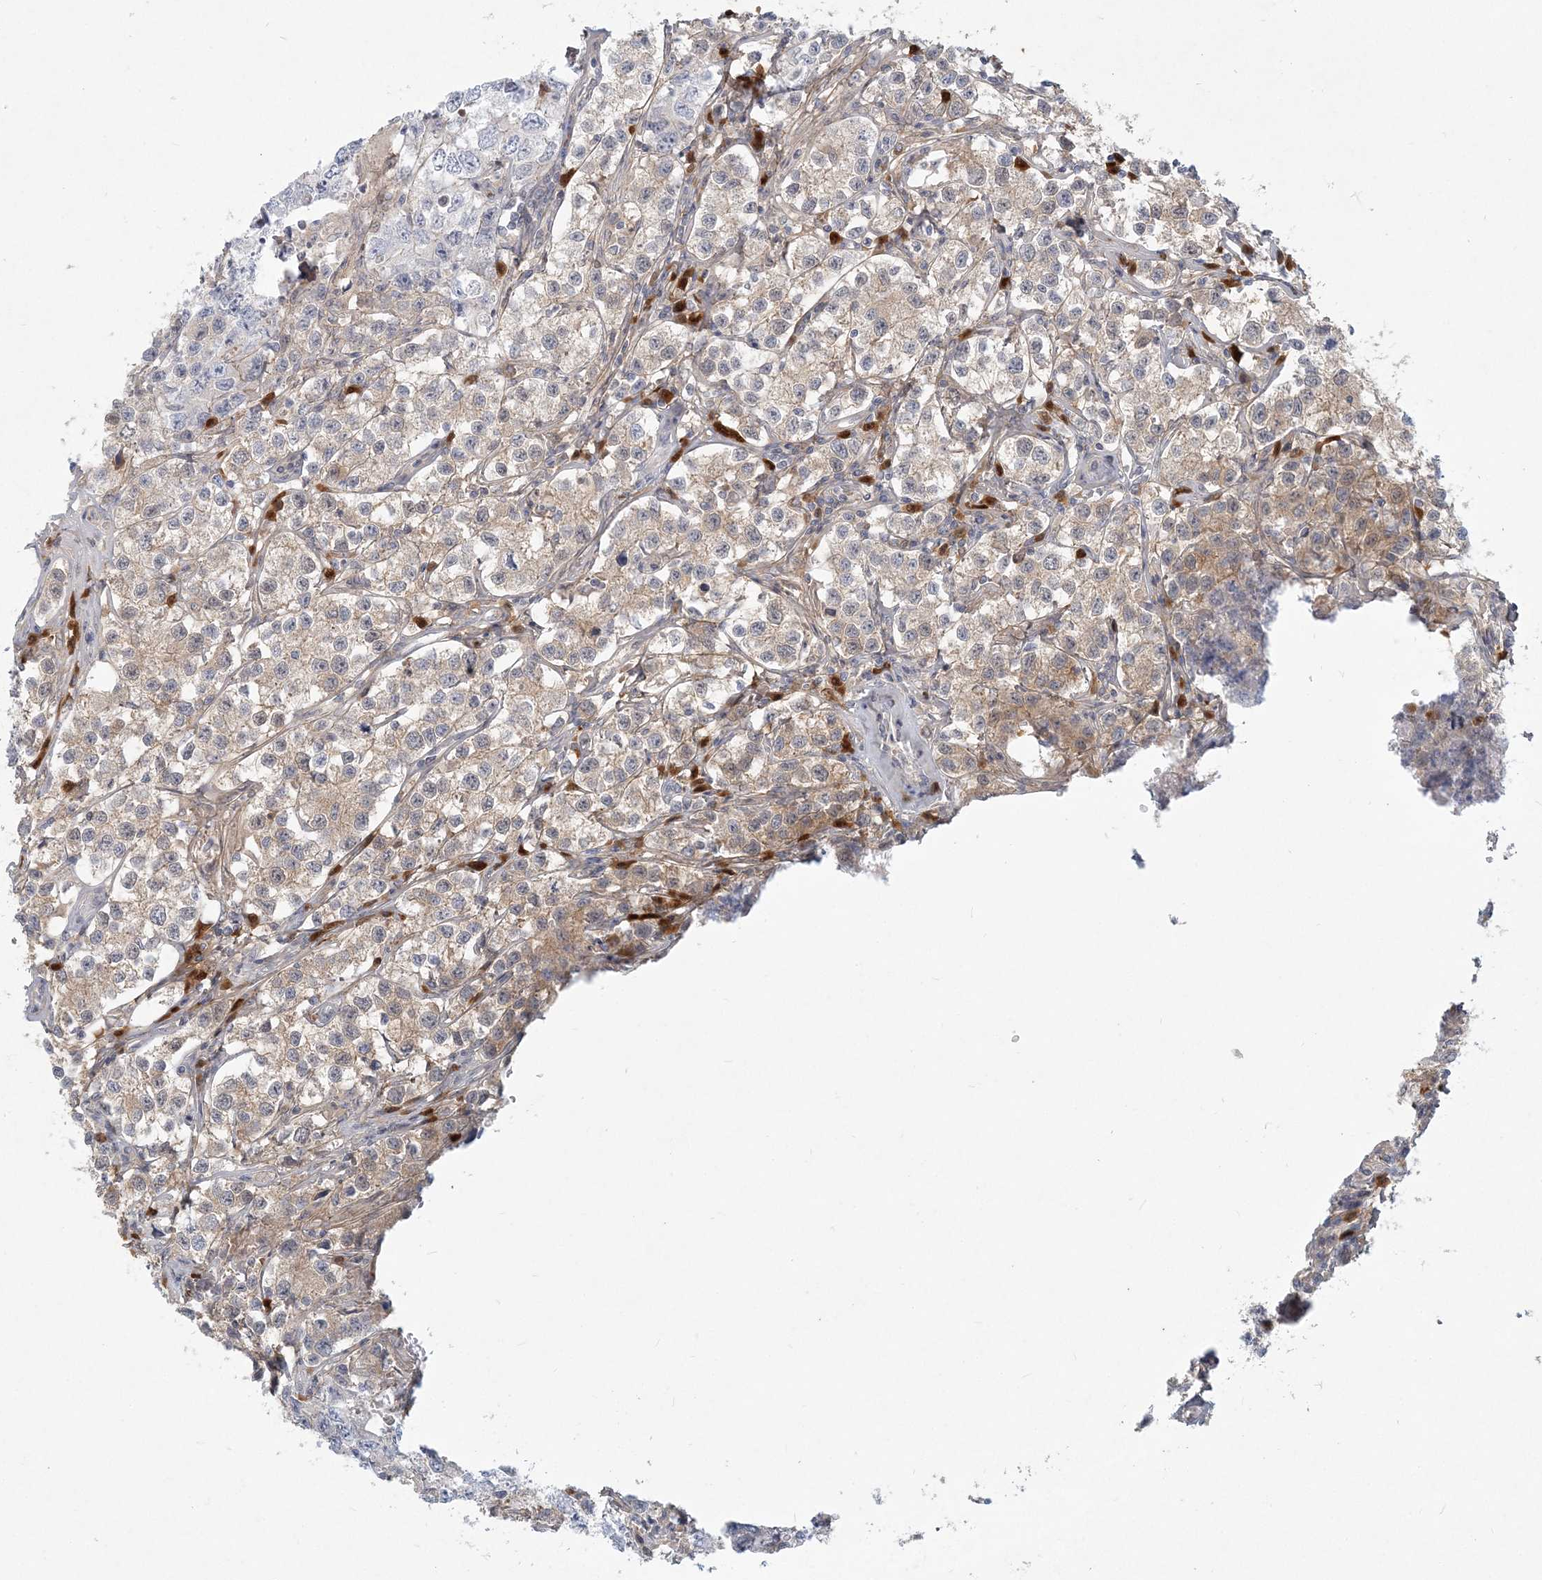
{"staining": {"intensity": "moderate", "quantity": "25%-75%", "location": "cytoplasmic/membranous"}, "tissue": "testis cancer", "cell_type": "Tumor cells", "image_type": "cancer", "snomed": [{"axis": "morphology", "description": "Seminoma, NOS"}, {"axis": "morphology", "description": "Carcinoma, Embryonal, NOS"}, {"axis": "topography", "description": "Testis"}], "caption": "IHC of testis cancer (seminoma) reveals medium levels of moderate cytoplasmic/membranous expression in approximately 25%-75% of tumor cells.", "gene": "GMPPA", "patient": {"sex": "male", "age": 43}}